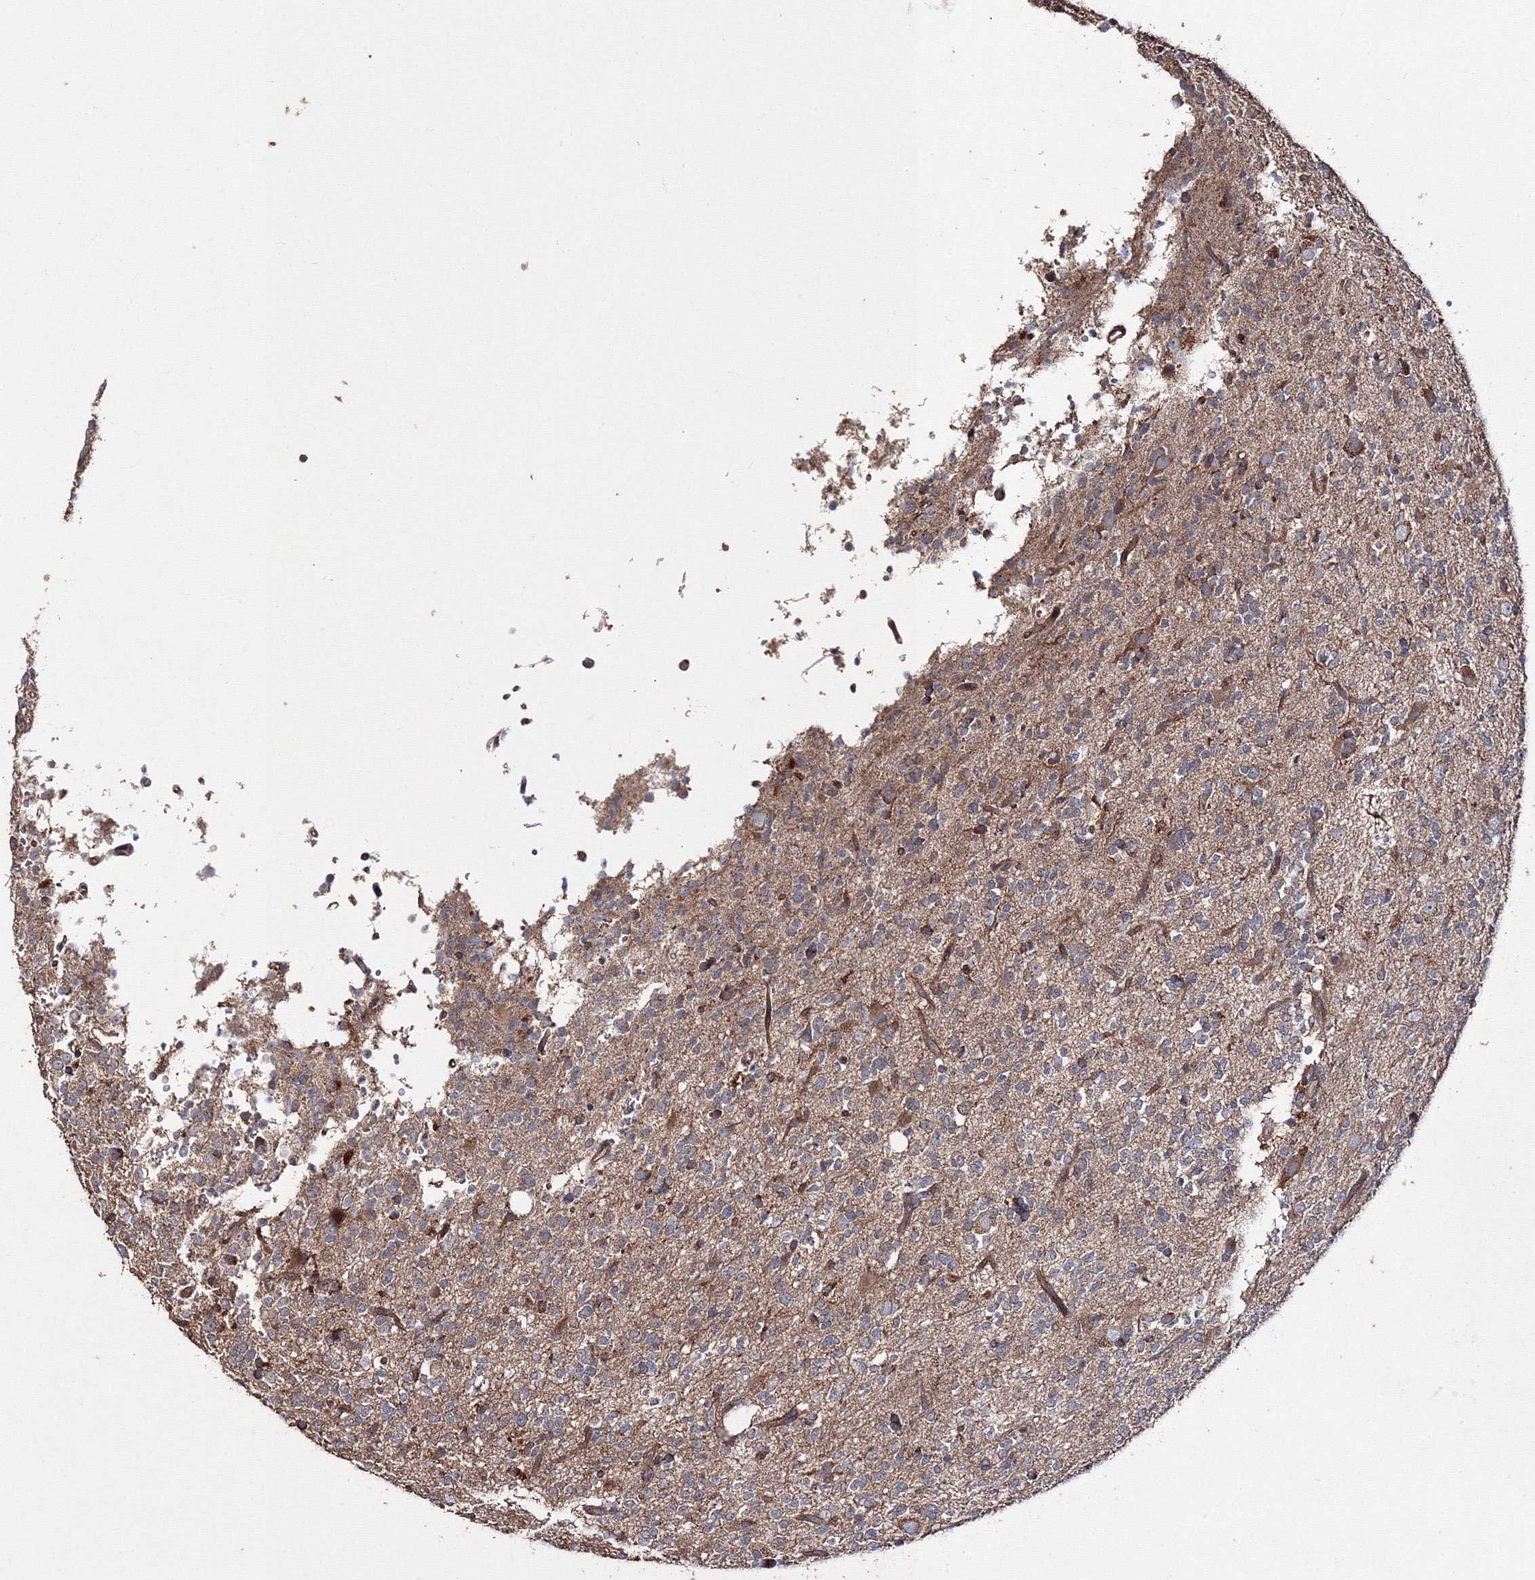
{"staining": {"intensity": "moderate", "quantity": ">75%", "location": "cytoplasmic/membranous"}, "tissue": "glioma", "cell_type": "Tumor cells", "image_type": "cancer", "snomed": [{"axis": "morphology", "description": "Glioma, malignant, High grade"}, {"axis": "topography", "description": "Brain"}], "caption": "Protein staining exhibits moderate cytoplasmic/membranous staining in approximately >75% of tumor cells in glioma. The protein is shown in brown color, while the nuclei are stained blue.", "gene": "DDO", "patient": {"sex": "female", "age": 62}}